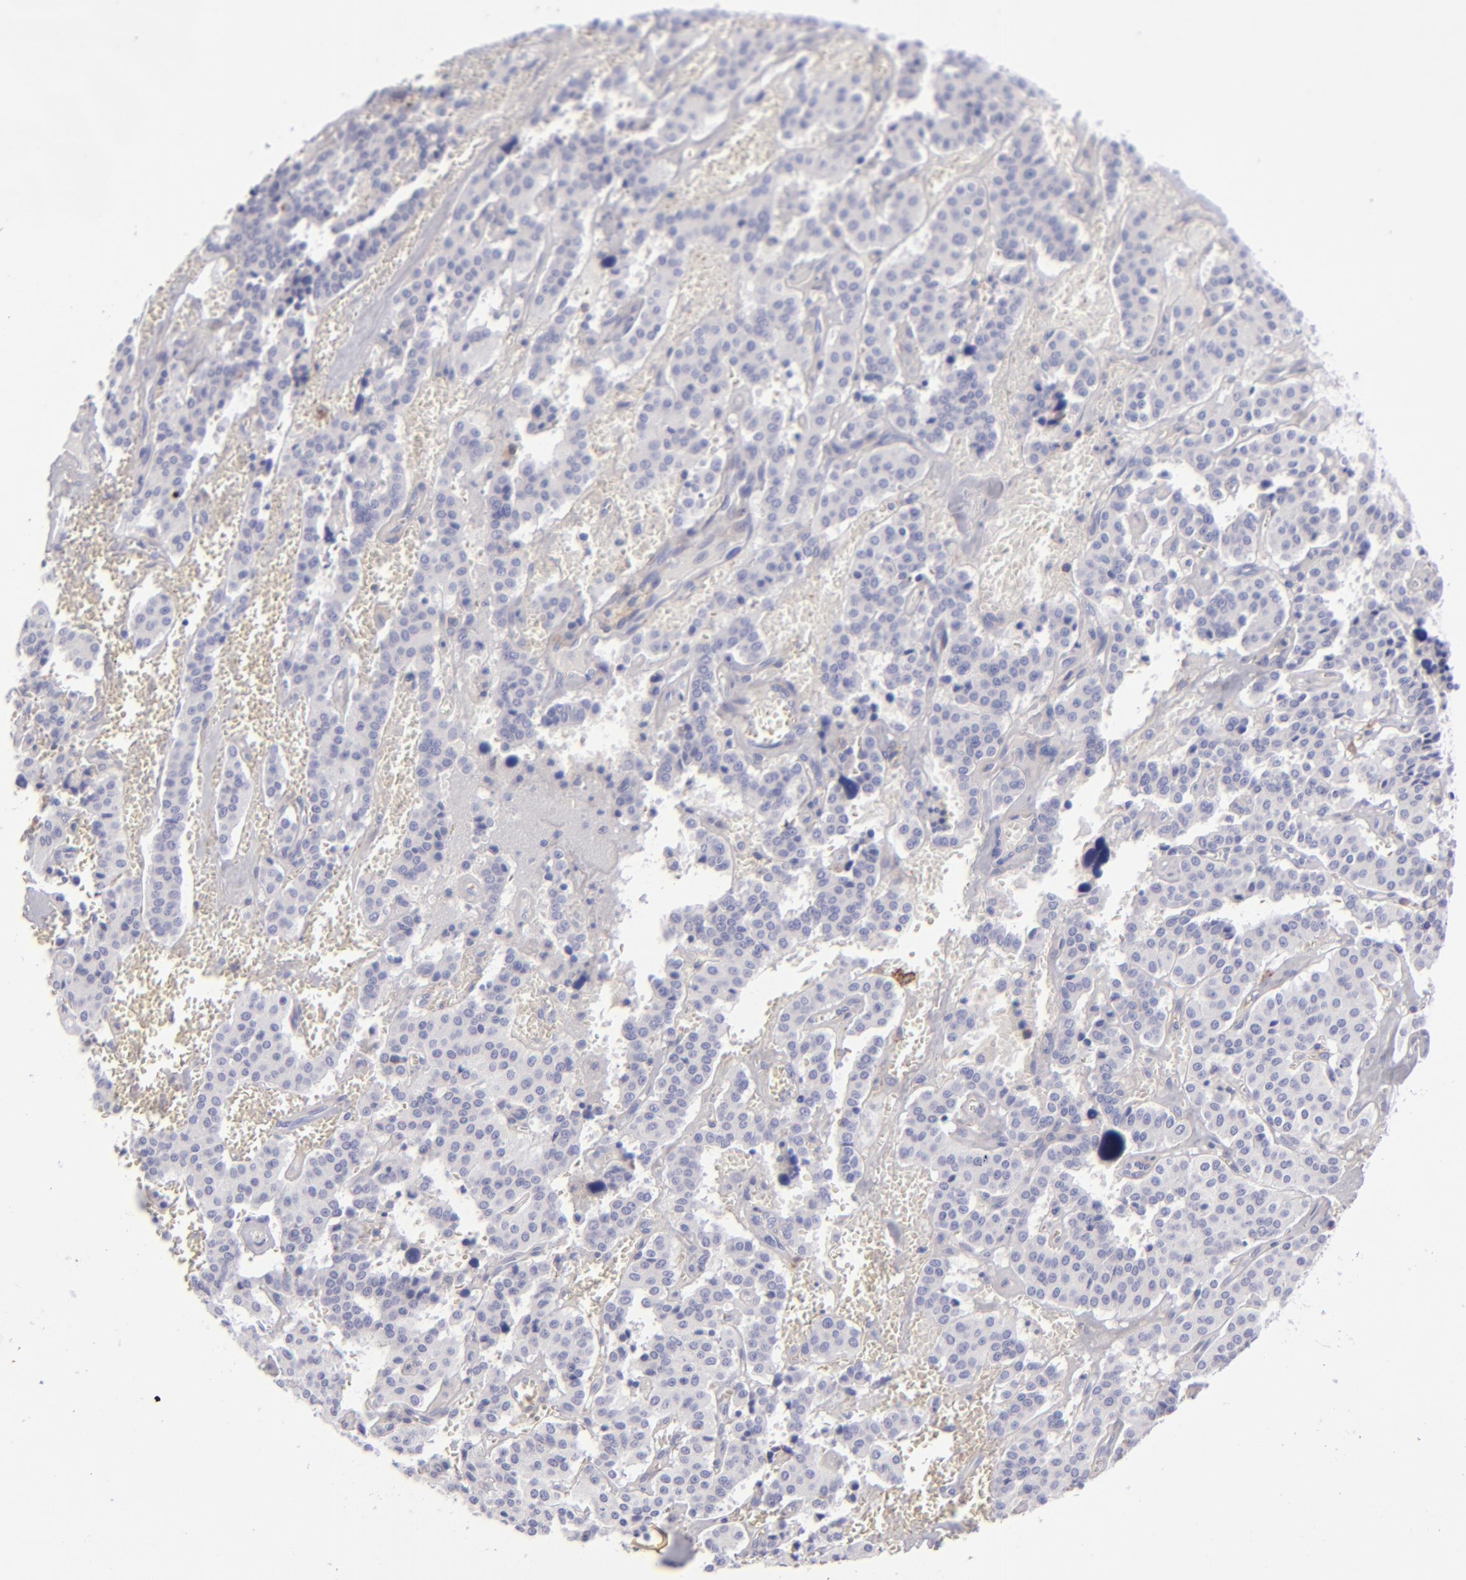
{"staining": {"intensity": "negative", "quantity": "none", "location": "none"}, "tissue": "carcinoid", "cell_type": "Tumor cells", "image_type": "cancer", "snomed": [{"axis": "morphology", "description": "Carcinoid, malignant, NOS"}, {"axis": "topography", "description": "Bronchus"}], "caption": "The immunohistochemistry histopathology image has no significant positivity in tumor cells of carcinoid tissue.", "gene": "ANPEP", "patient": {"sex": "male", "age": 55}}